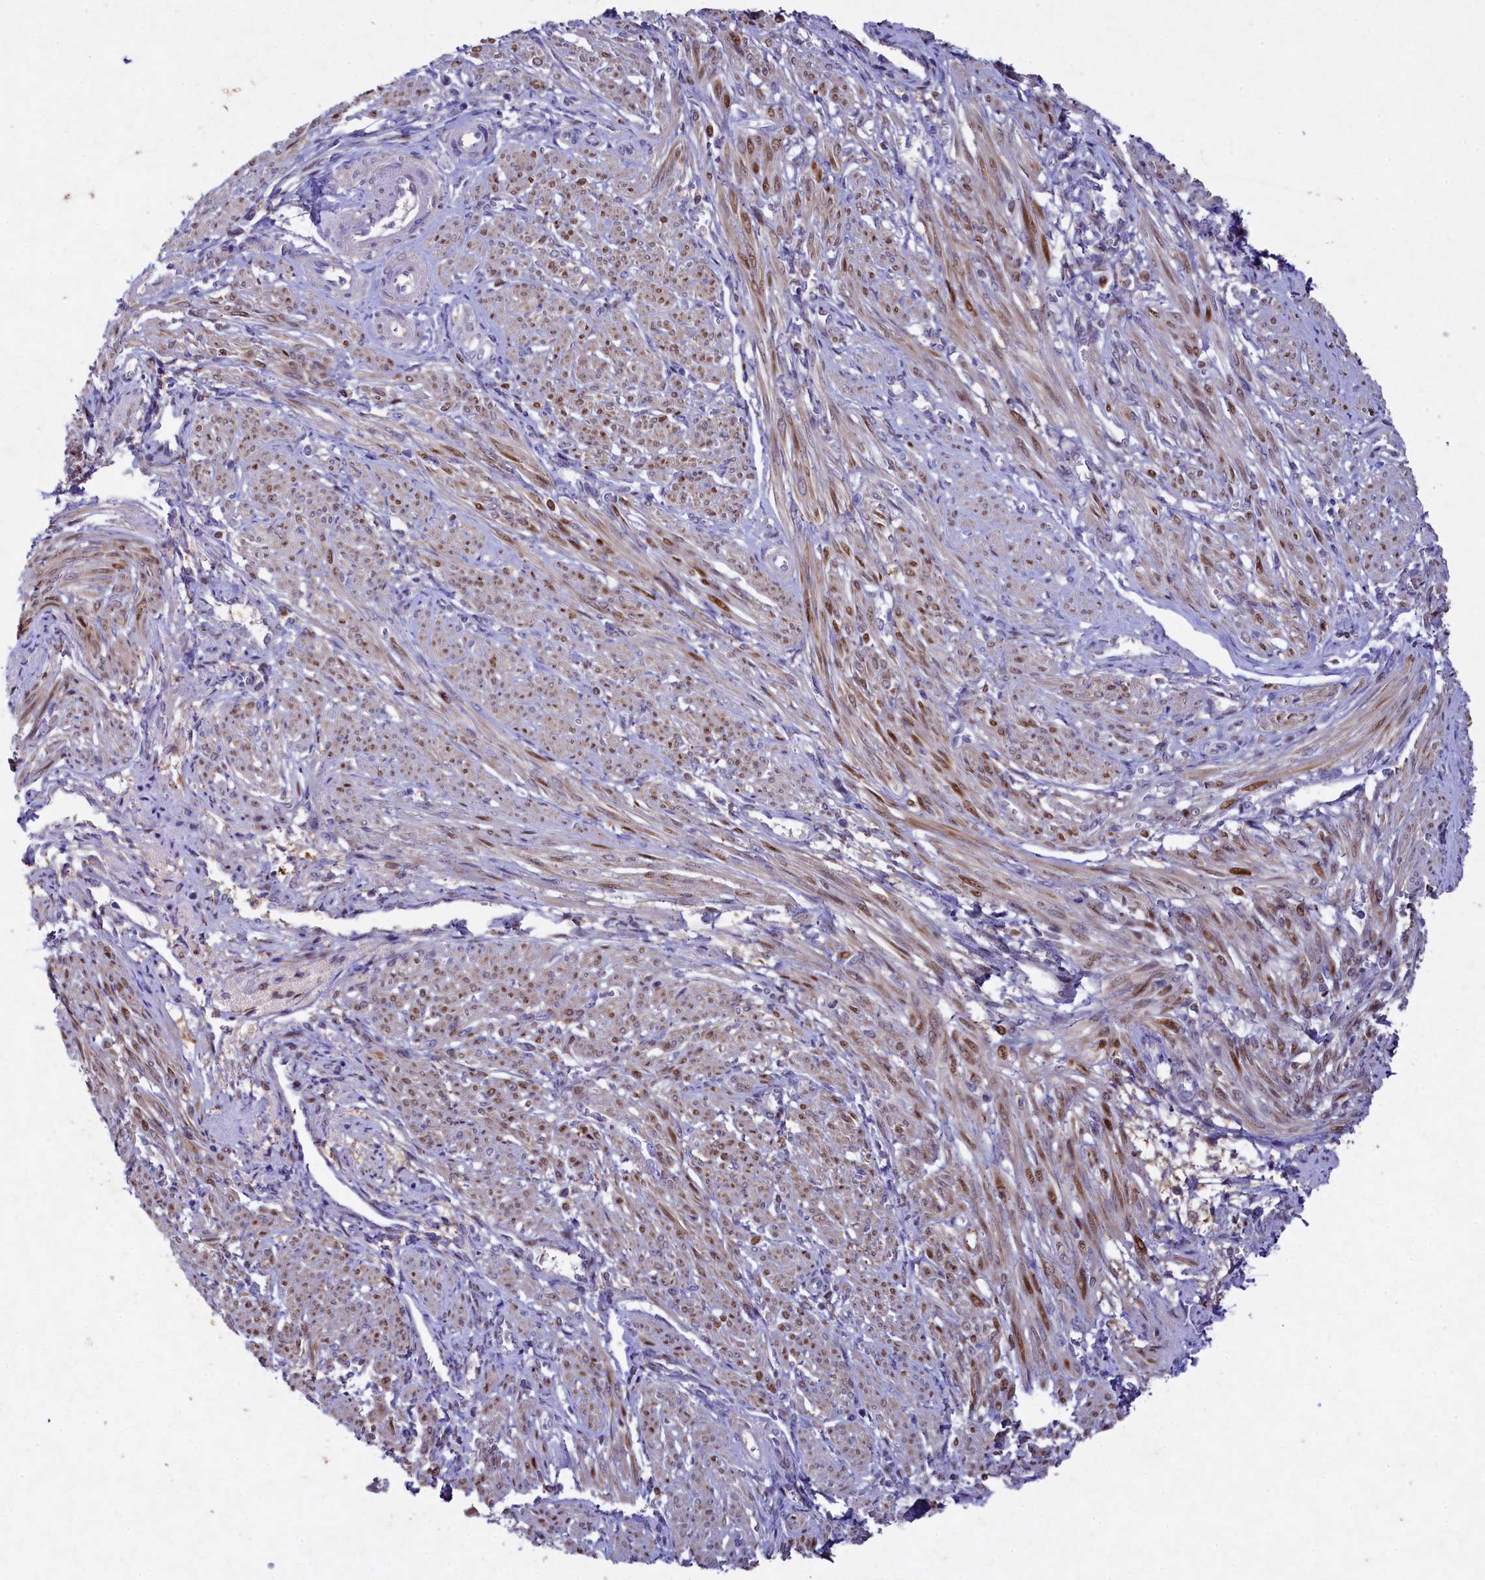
{"staining": {"intensity": "moderate", "quantity": "25%-75%", "location": "cytoplasmic/membranous,nuclear"}, "tissue": "smooth muscle", "cell_type": "Smooth muscle cells", "image_type": "normal", "snomed": [{"axis": "morphology", "description": "Normal tissue, NOS"}, {"axis": "topography", "description": "Smooth muscle"}], "caption": "This histopathology image reveals immunohistochemistry (IHC) staining of normal smooth muscle, with medium moderate cytoplasmic/membranous,nuclear positivity in about 25%-75% of smooth muscle cells.", "gene": "TGDS", "patient": {"sex": "female", "age": 39}}